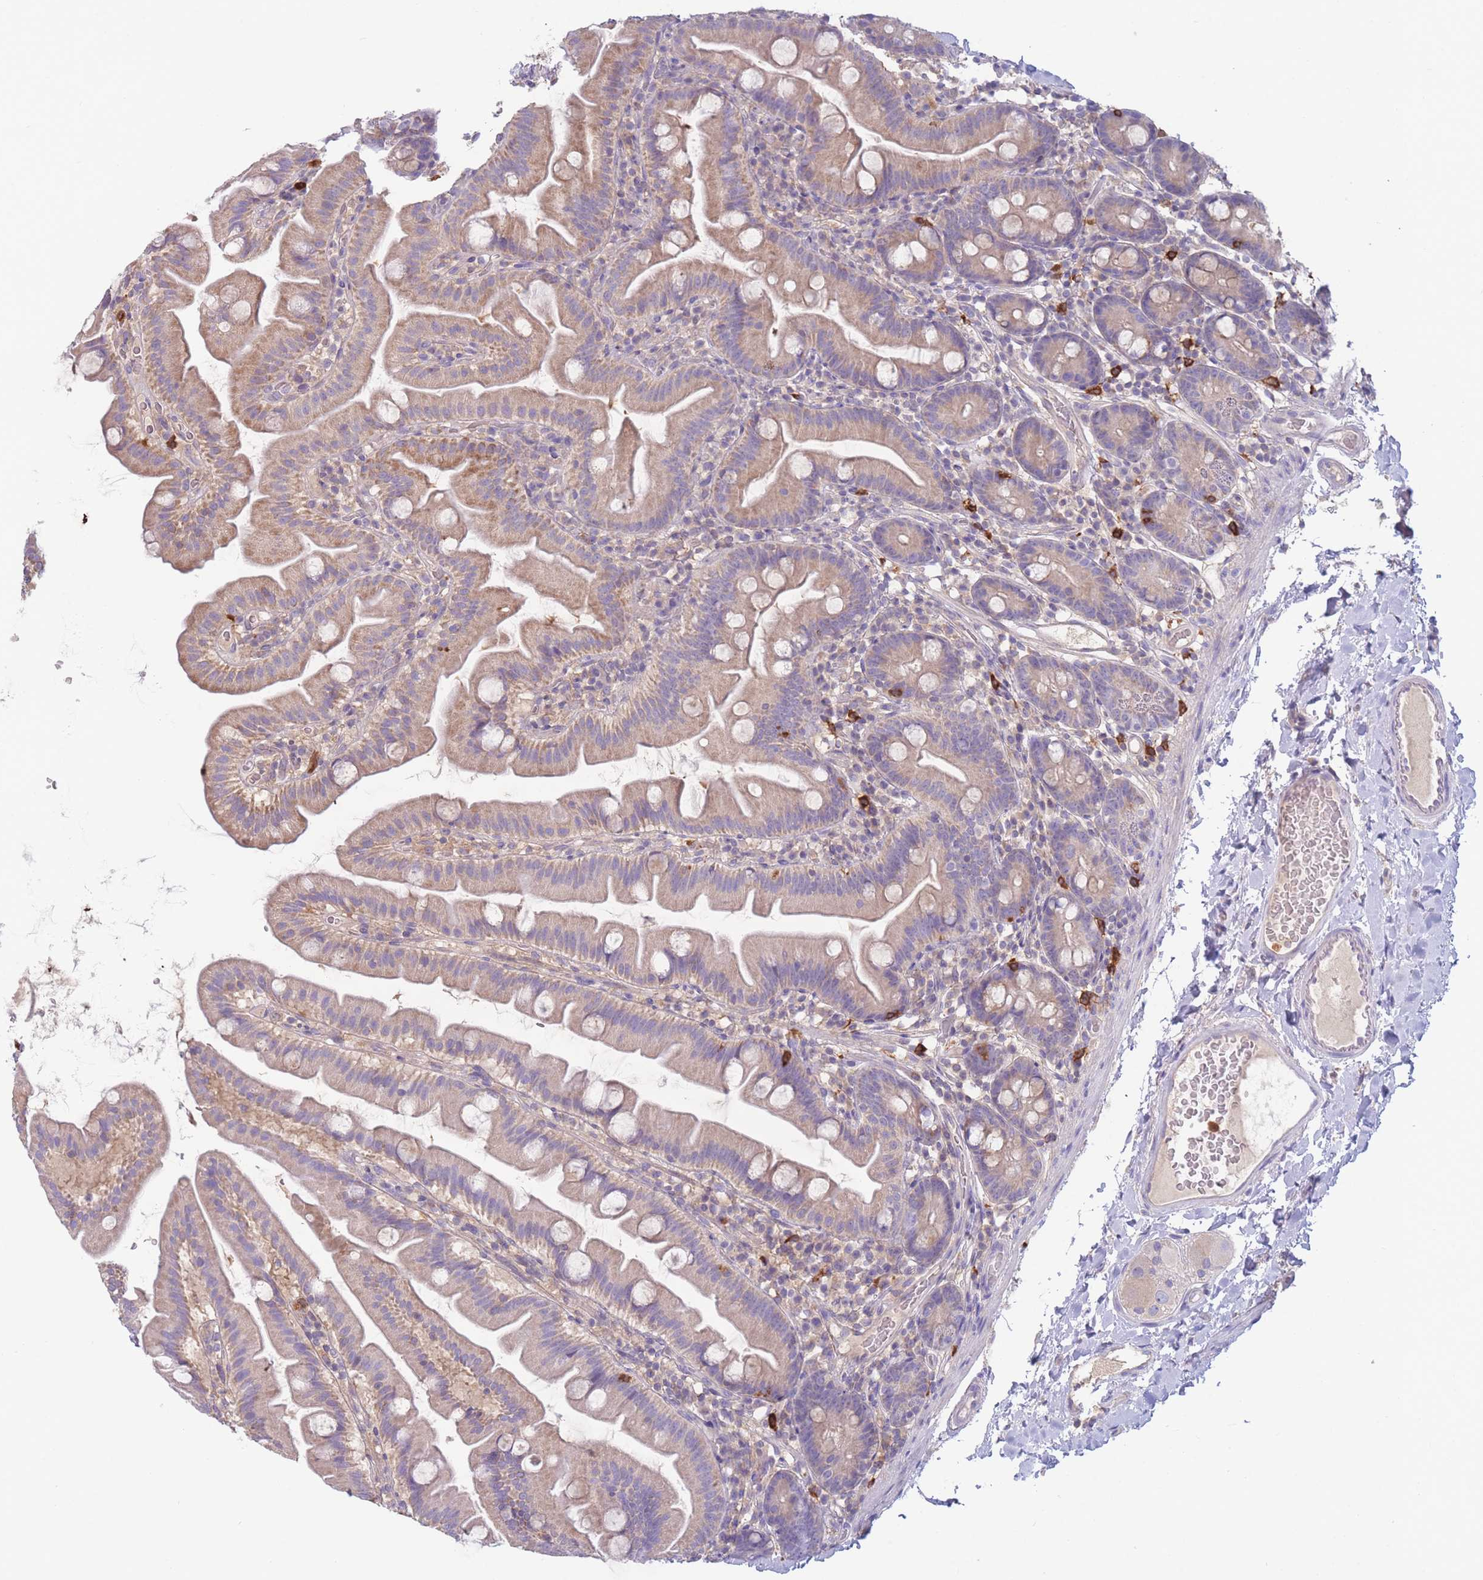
{"staining": {"intensity": "weak", "quantity": "25%-75%", "location": "cytoplasmic/membranous"}, "tissue": "small intestine", "cell_type": "Glandular cells", "image_type": "normal", "snomed": [{"axis": "morphology", "description": "Normal tissue, NOS"}, {"axis": "topography", "description": "Small intestine"}], "caption": "Human small intestine stained with a brown dye displays weak cytoplasmic/membranous positive staining in about 25%-75% of glandular cells.", "gene": "ST3GAL4", "patient": {"sex": "female", "age": 68}}